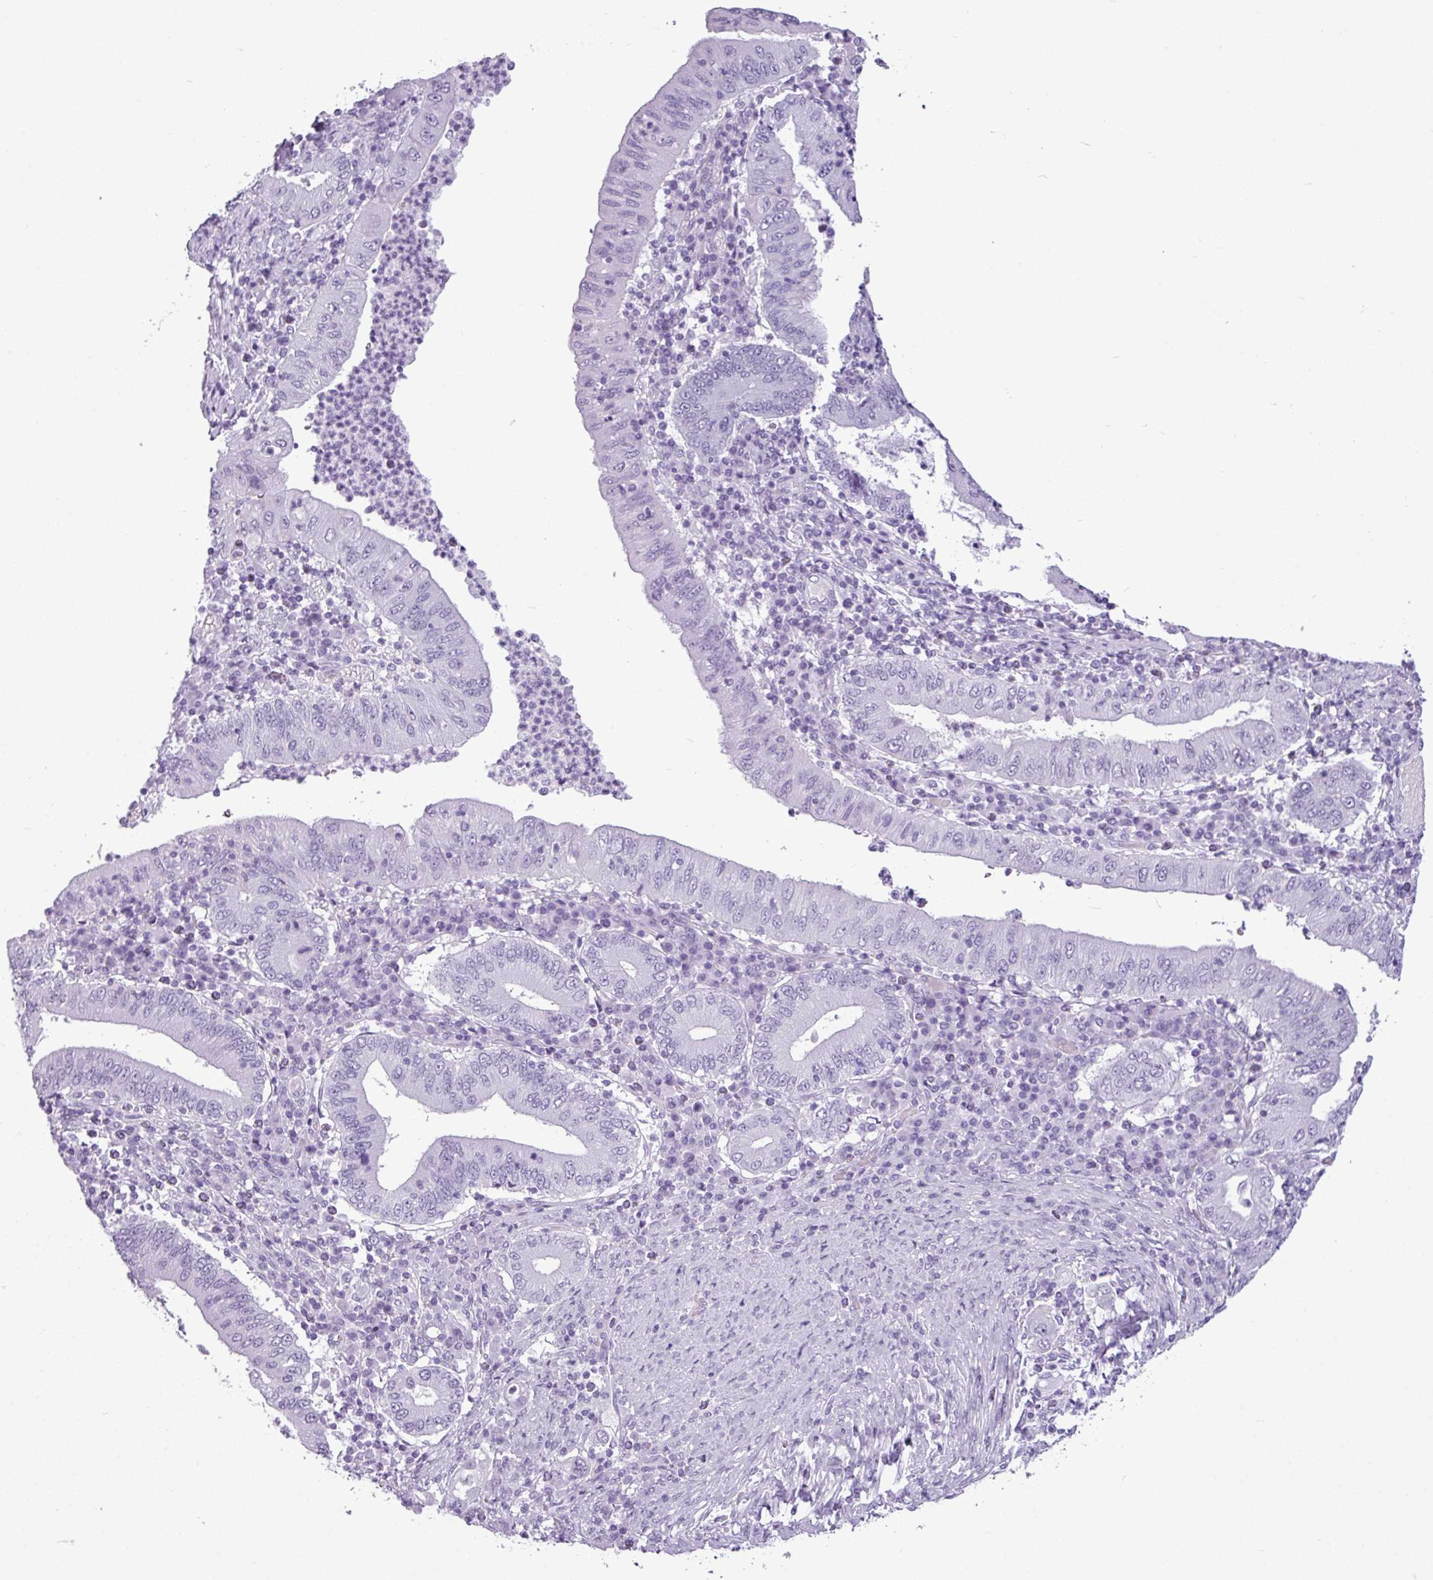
{"staining": {"intensity": "negative", "quantity": "none", "location": "none"}, "tissue": "stomach cancer", "cell_type": "Tumor cells", "image_type": "cancer", "snomed": [{"axis": "morphology", "description": "Normal tissue, NOS"}, {"axis": "morphology", "description": "Adenocarcinoma, NOS"}, {"axis": "topography", "description": "Esophagus"}, {"axis": "topography", "description": "Stomach, upper"}, {"axis": "topography", "description": "Peripheral nerve tissue"}], "caption": "The photomicrograph reveals no staining of tumor cells in adenocarcinoma (stomach).", "gene": "AMY1B", "patient": {"sex": "male", "age": 62}}